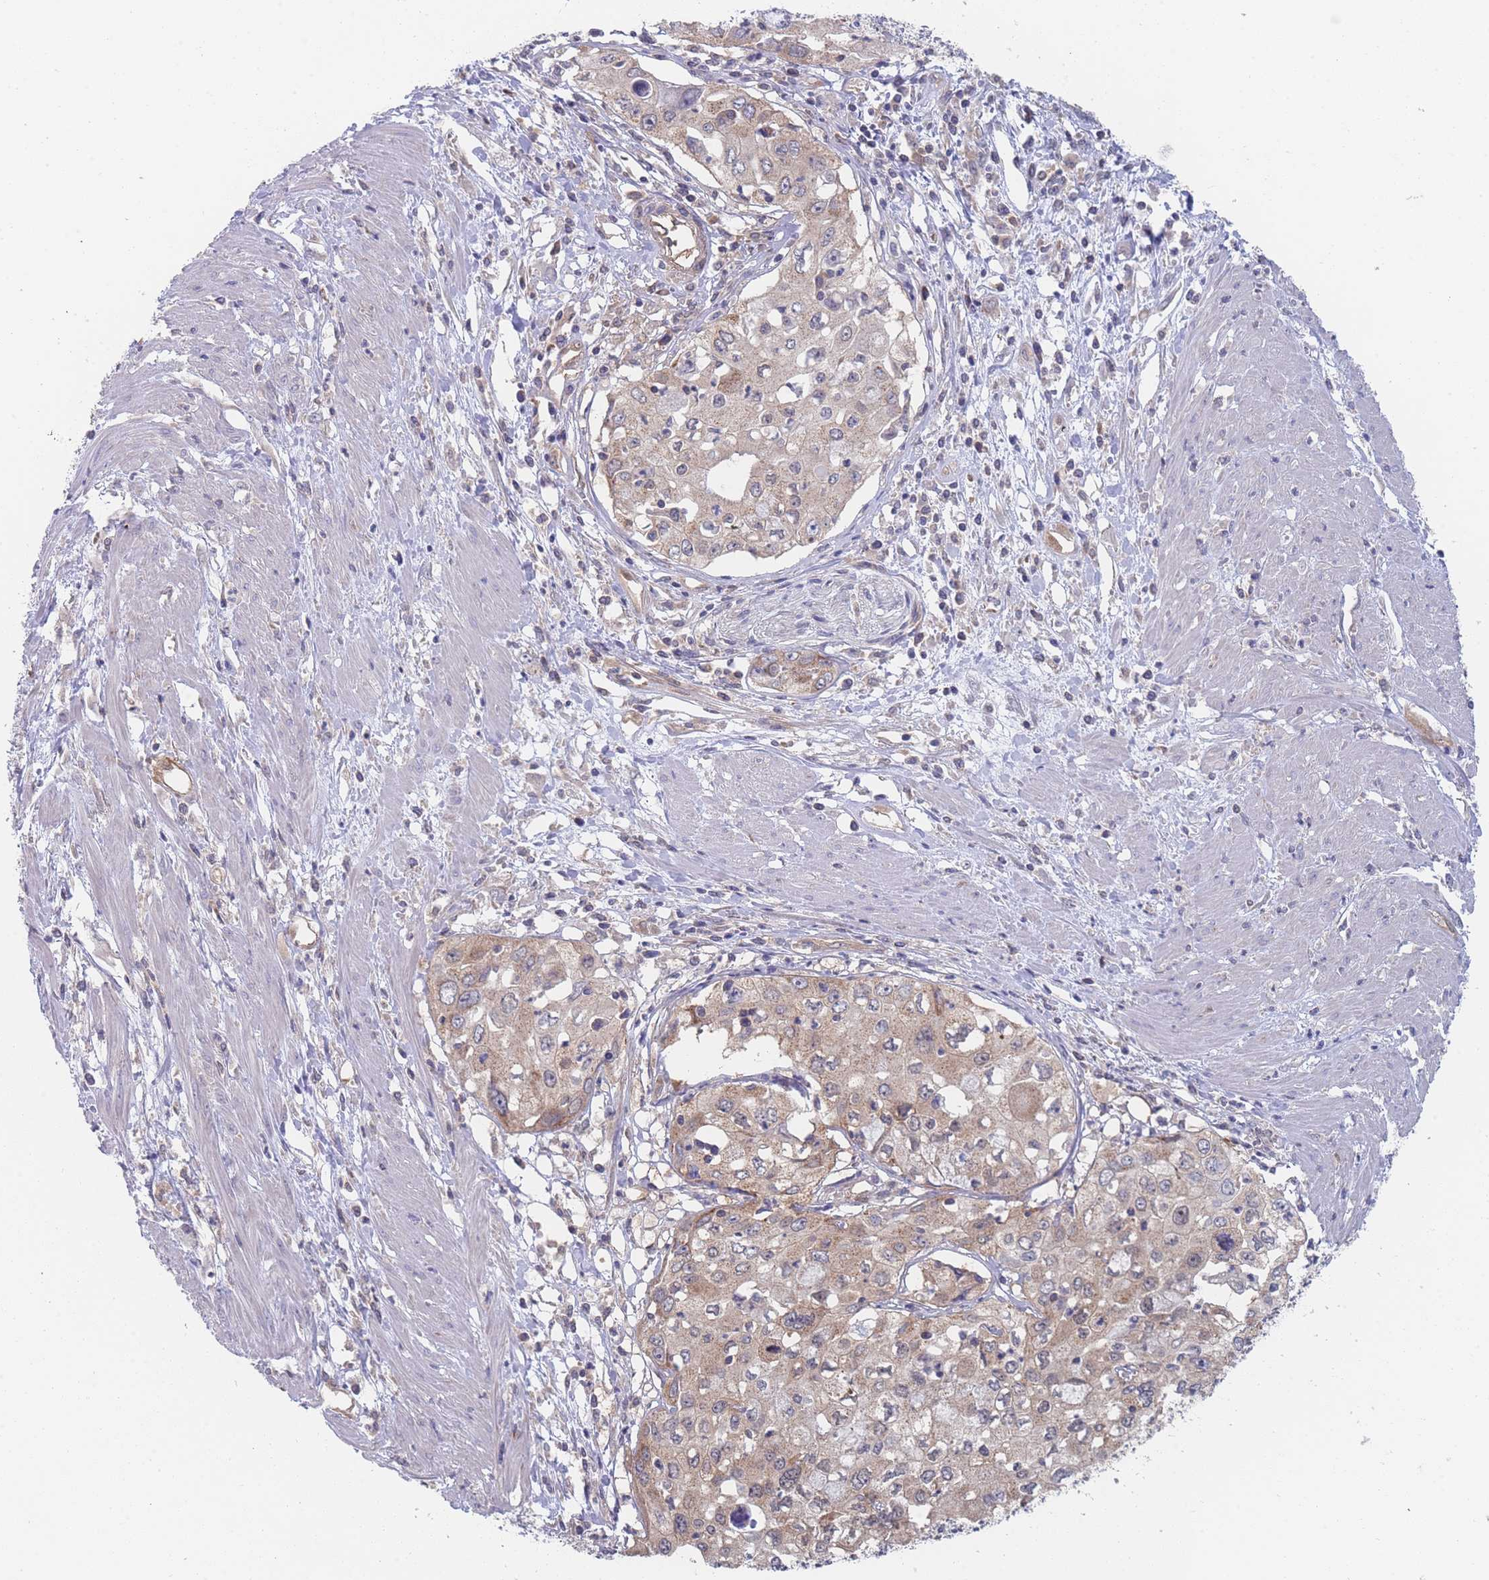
{"staining": {"intensity": "weak", "quantity": ">75%", "location": "cytoplasmic/membranous"}, "tissue": "cervical cancer", "cell_type": "Tumor cells", "image_type": "cancer", "snomed": [{"axis": "morphology", "description": "Squamous cell carcinoma, NOS"}, {"axis": "topography", "description": "Cervix"}], "caption": "High-power microscopy captured an IHC micrograph of cervical cancer, revealing weak cytoplasmic/membranous staining in about >75% of tumor cells.", "gene": "MRPS18B", "patient": {"sex": "female", "age": 31}}